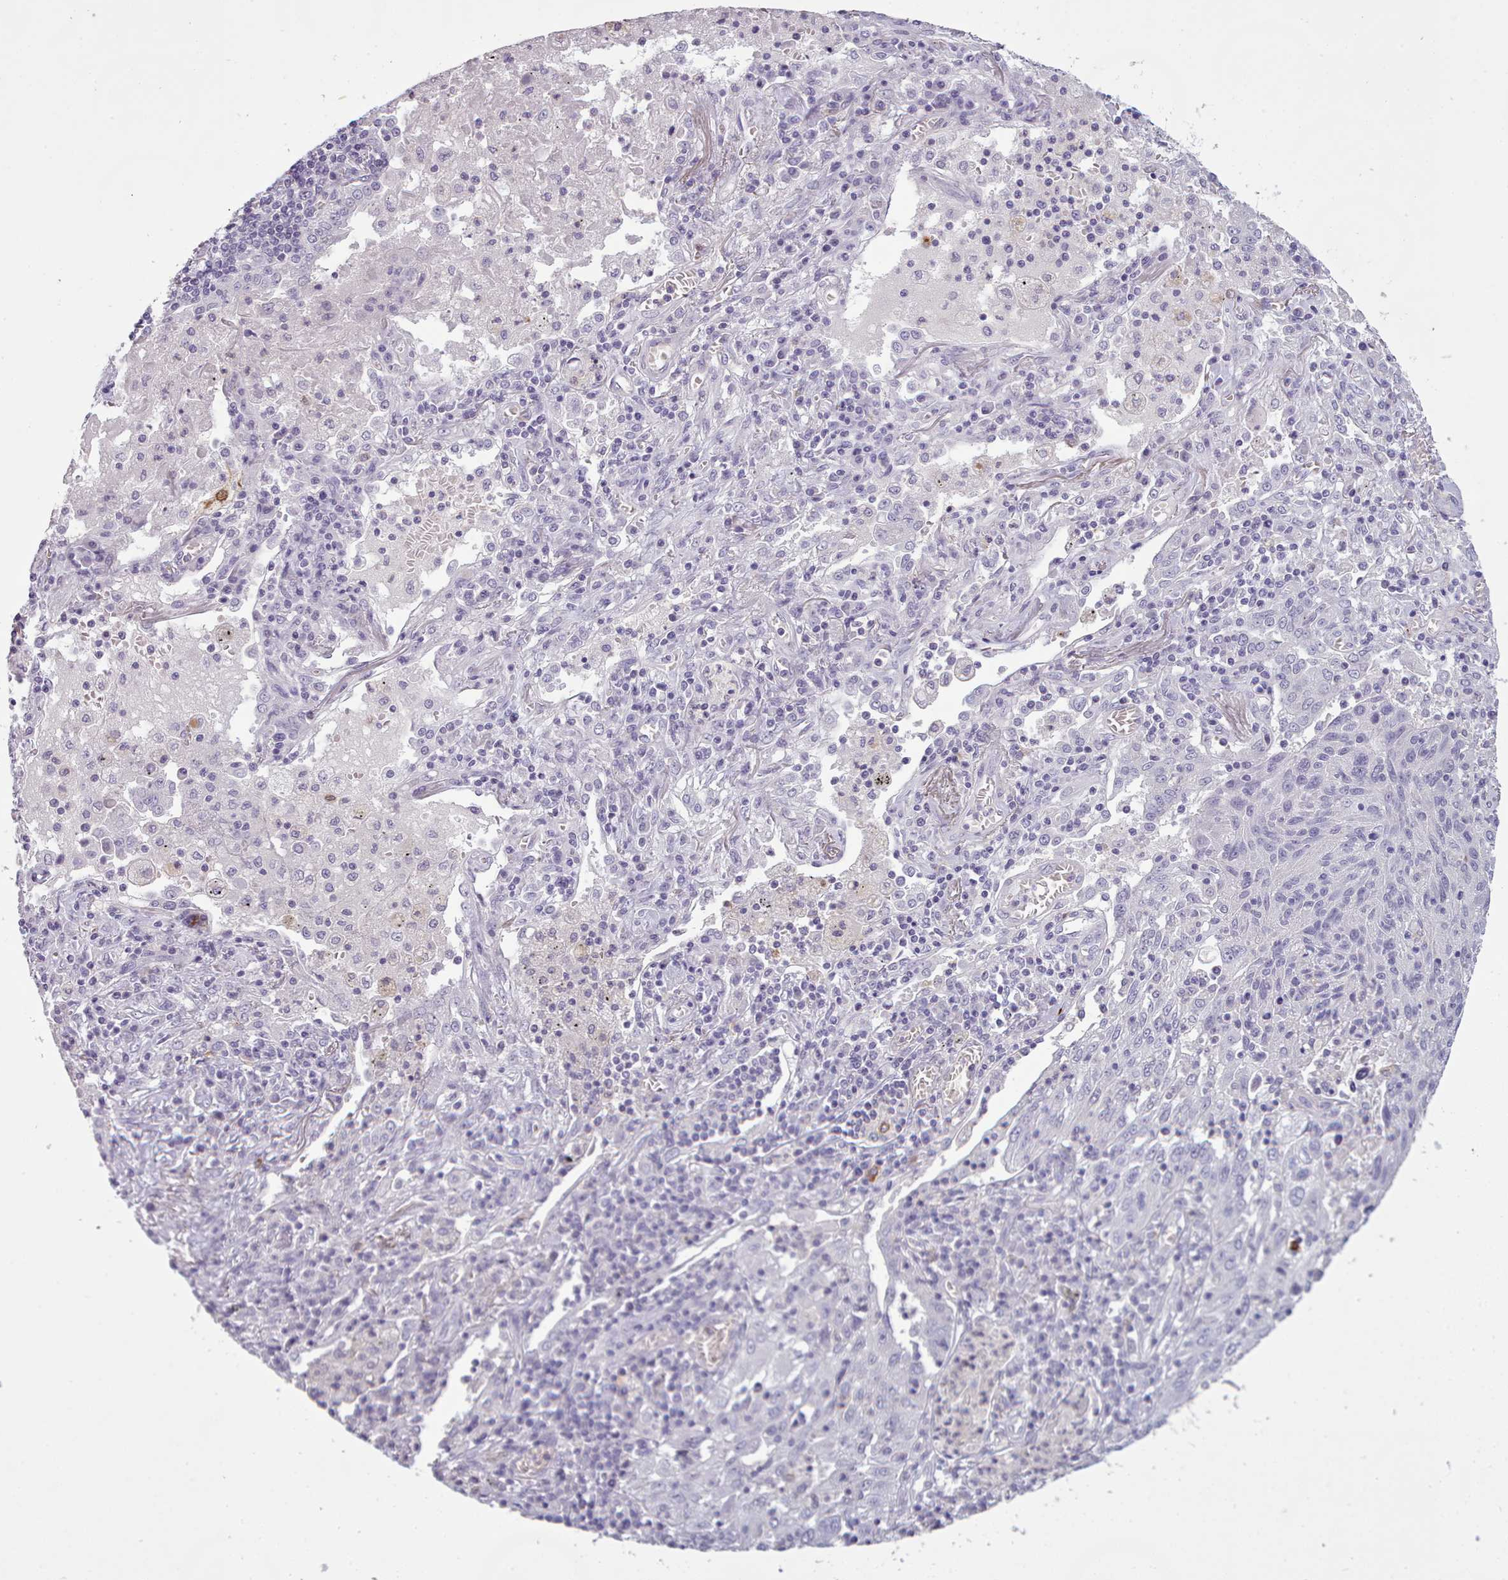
{"staining": {"intensity": "negative", "quantity": "none", "location": "none"}, "tissue": "lung cancer", "cell_type": "Tumor cells", "image_type": "cancer", "snomed": [{"axis": "morphology", "description": "Squamous cell carcinoma, NOS"}, {"axis": "topography", "description": "Lung"}], "caption": "The histopathology image reveals no staining of tumor cells in lung cancer (squamous cell carcinoma).", "gene": "NDST2", "patient": {"sex": "female", "age": 66}}